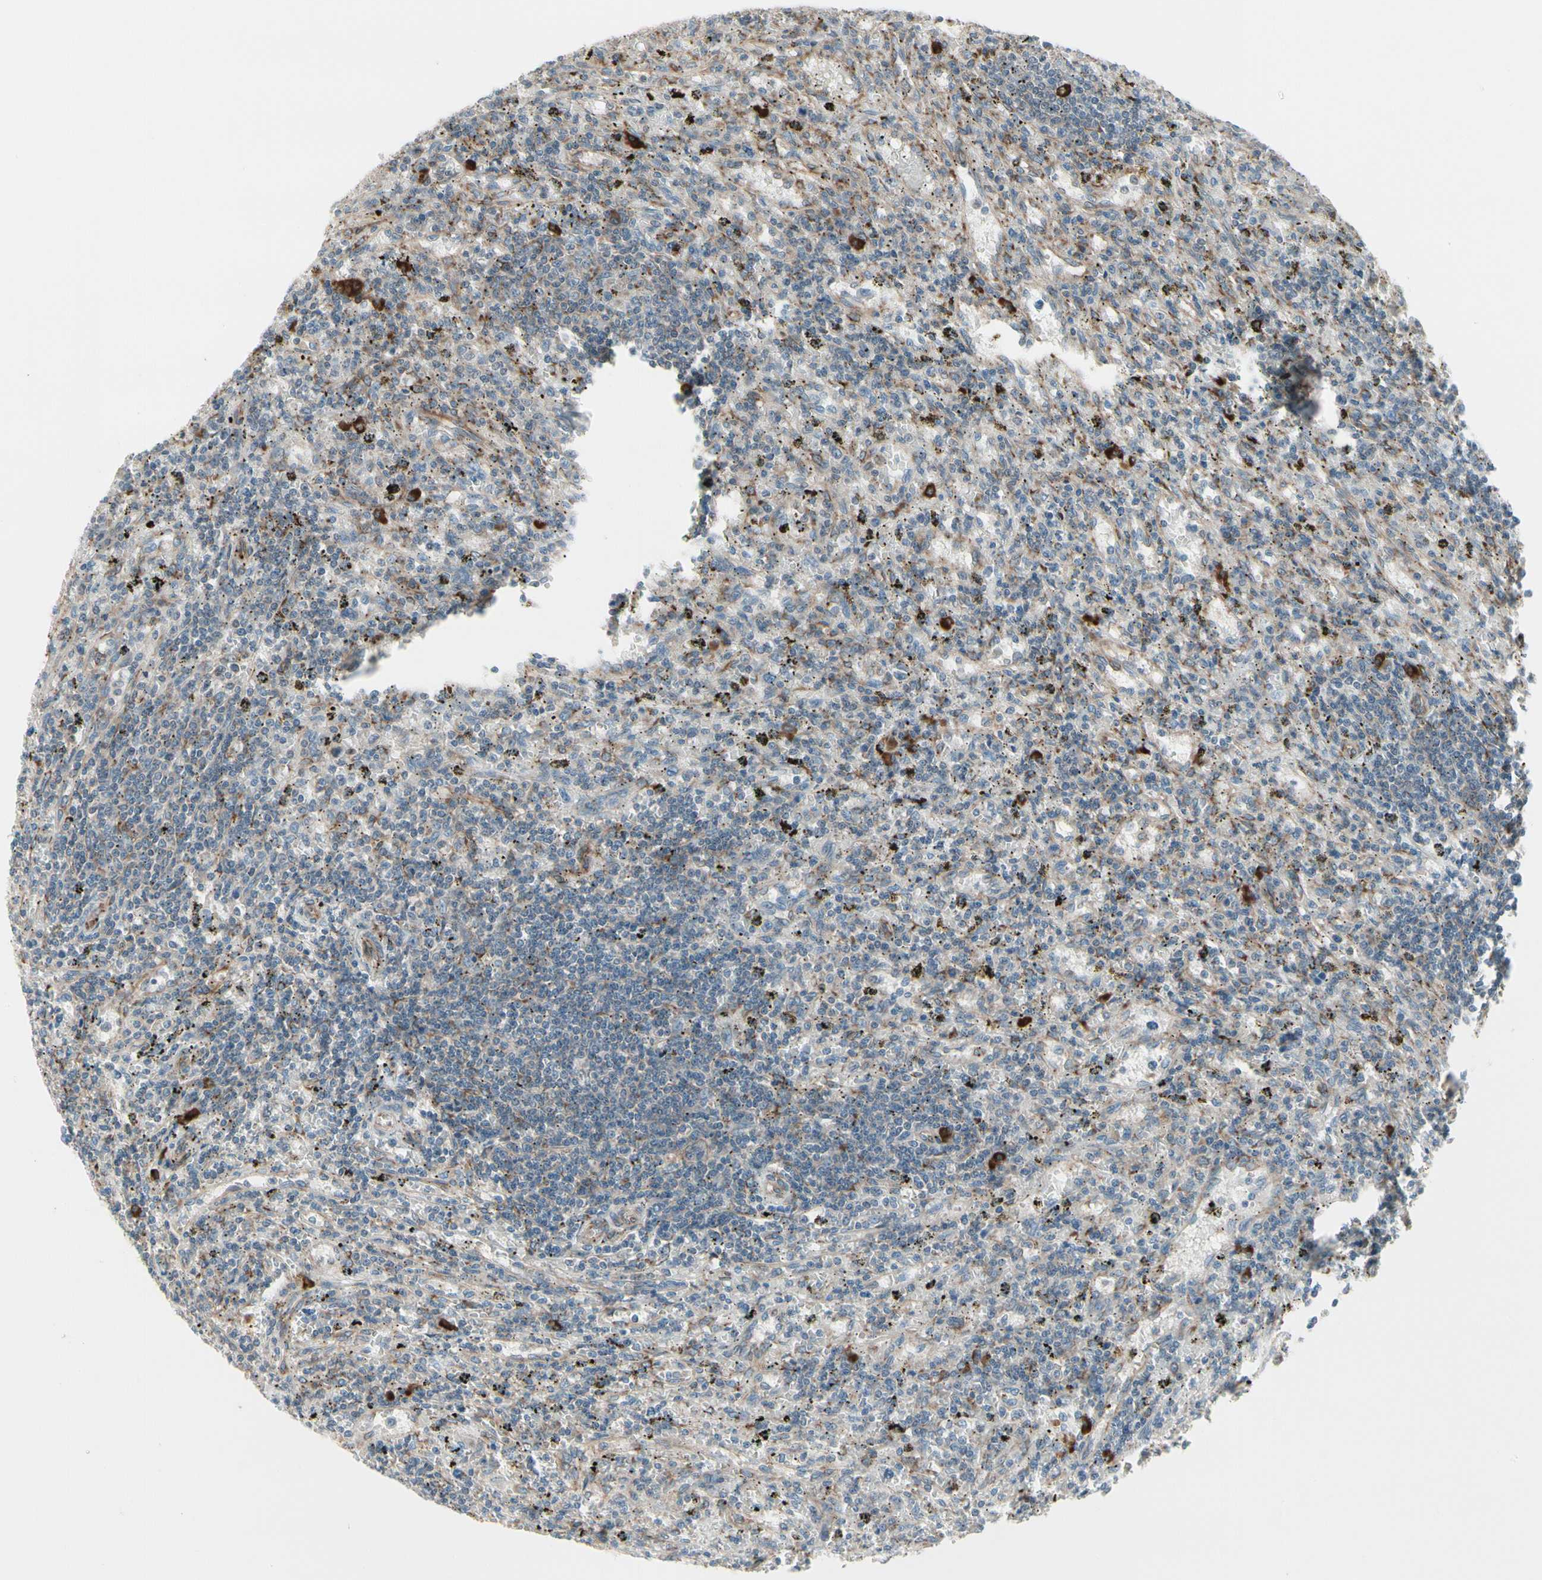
{"staining": {"intensity": "negative", "quantity": "none", "location": "none"}, "tissue": "lymphoma", "cell_type": "Tumor cells", "image_type": "cancer", "snomed": [{"axis": "morphology", "description": "Malignant lymphoma, non-Hodgkin's type, Low grade"}, {"axis": "topography", "description": "Spleen"}], "caption": "This is a histopathology image of immunohistochemistry staining of lymphoma, which shows no expression in tumor cells. Brightfield microscopy of IHC stained with DAB (3,3'-diaminobenzidine) (brown) and hematoxylin (blue), captured at high magnification.", "gene": "FNDC3A", "patient": {"sex": "male", "age": 76}}